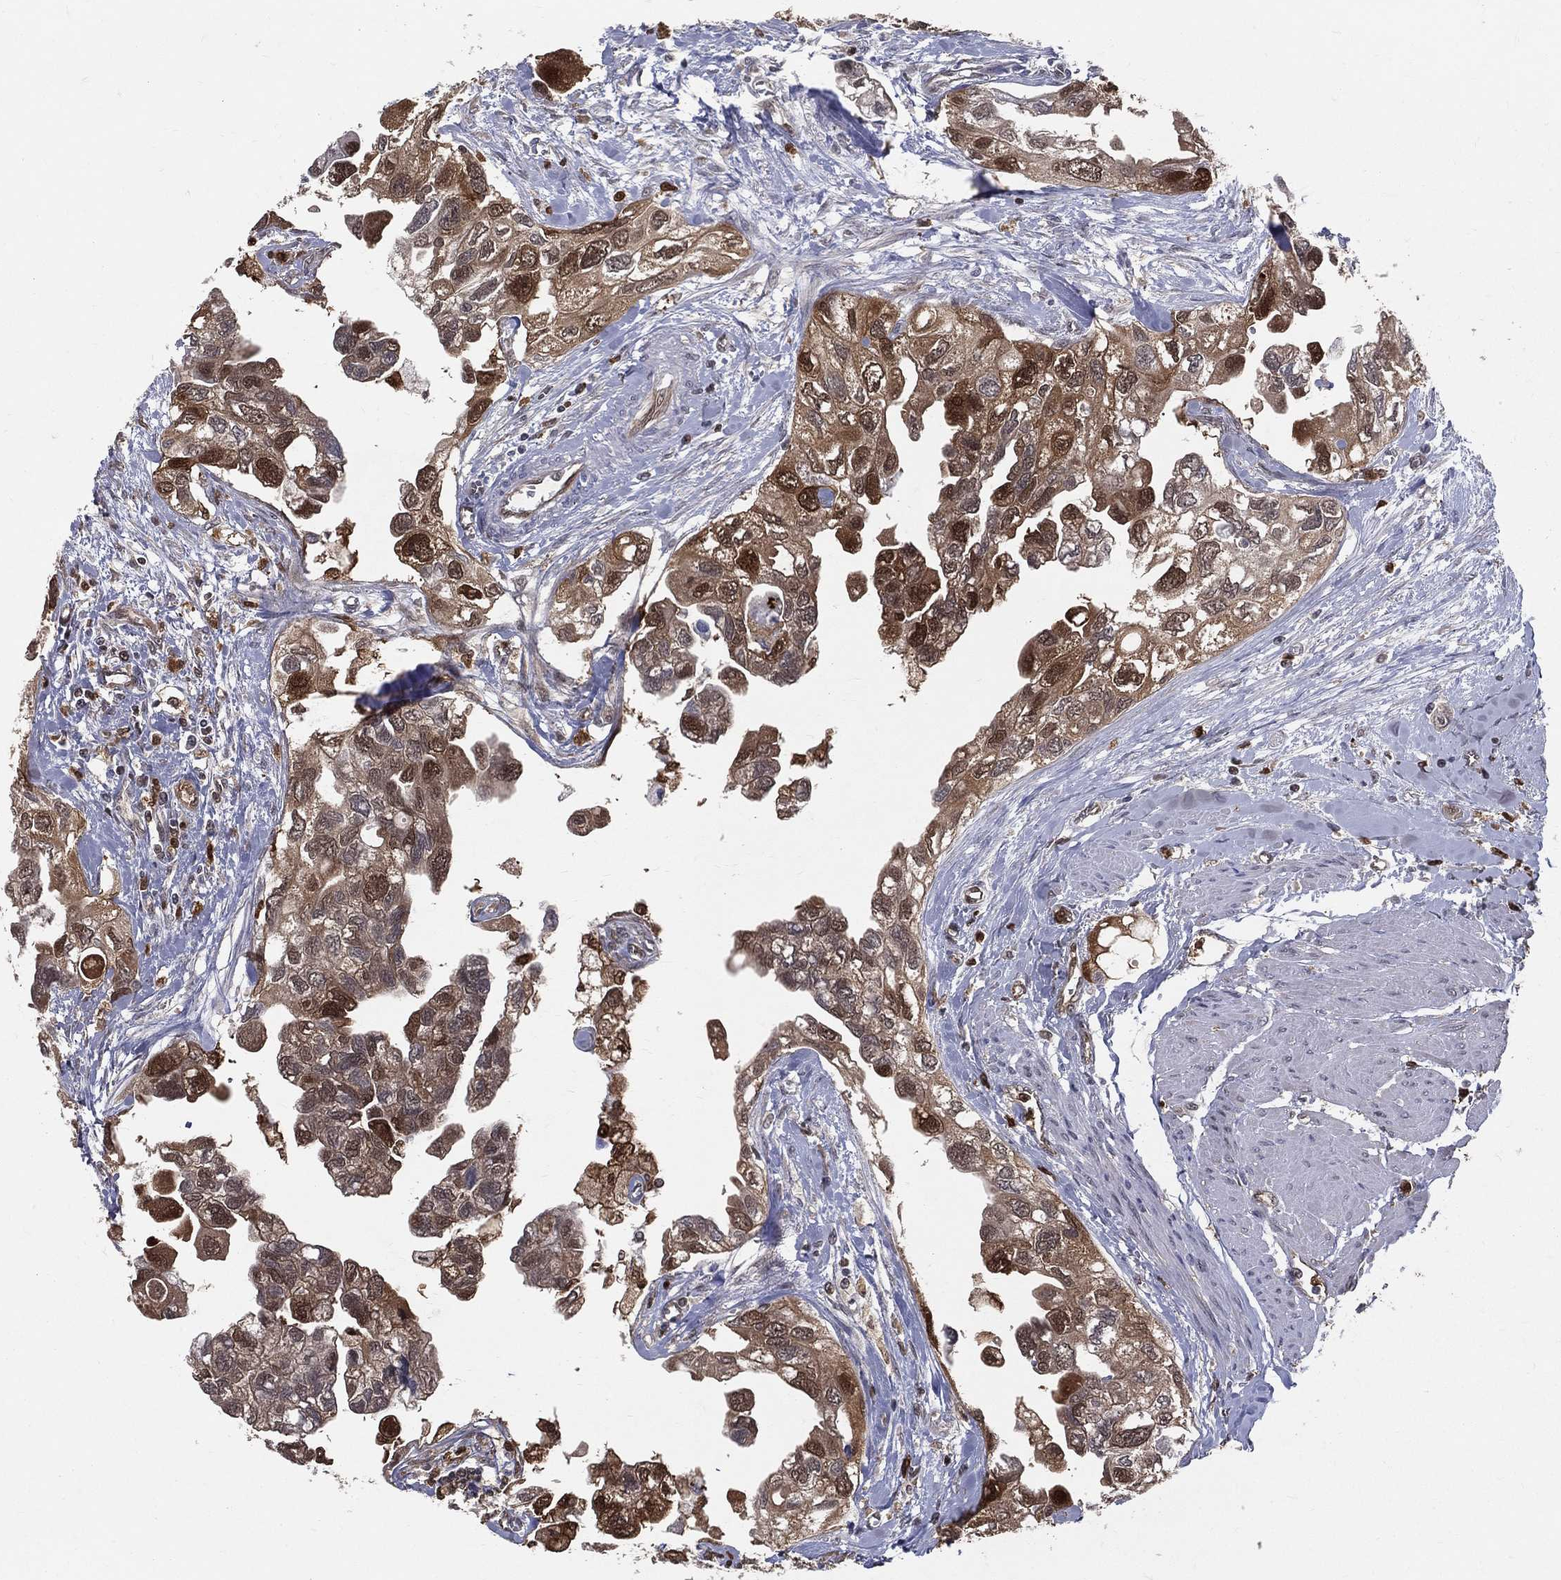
{"staining": {"intensity": "strong", "quantity": "25%-75%", "location": "cytoplasmic/membranous,nuclear"}, "tissue": "urothelial cancer", "cell_type": "Tumor cells", "image_type": "cancer", "snomed": [{"axis": "morphology", "description": "Urothelial carcinoma, High grade"}, {"axis": "topography", "description": "Urinary bladder"}], "caption": "Protein analysis of urothelial cancer tissue shows strong cytoplasmic/membranous and nuclear positivity in about 25%-75% of tumor cells.", "gene": "ENO1", "patient": {"sex": "male", "age": 59}}